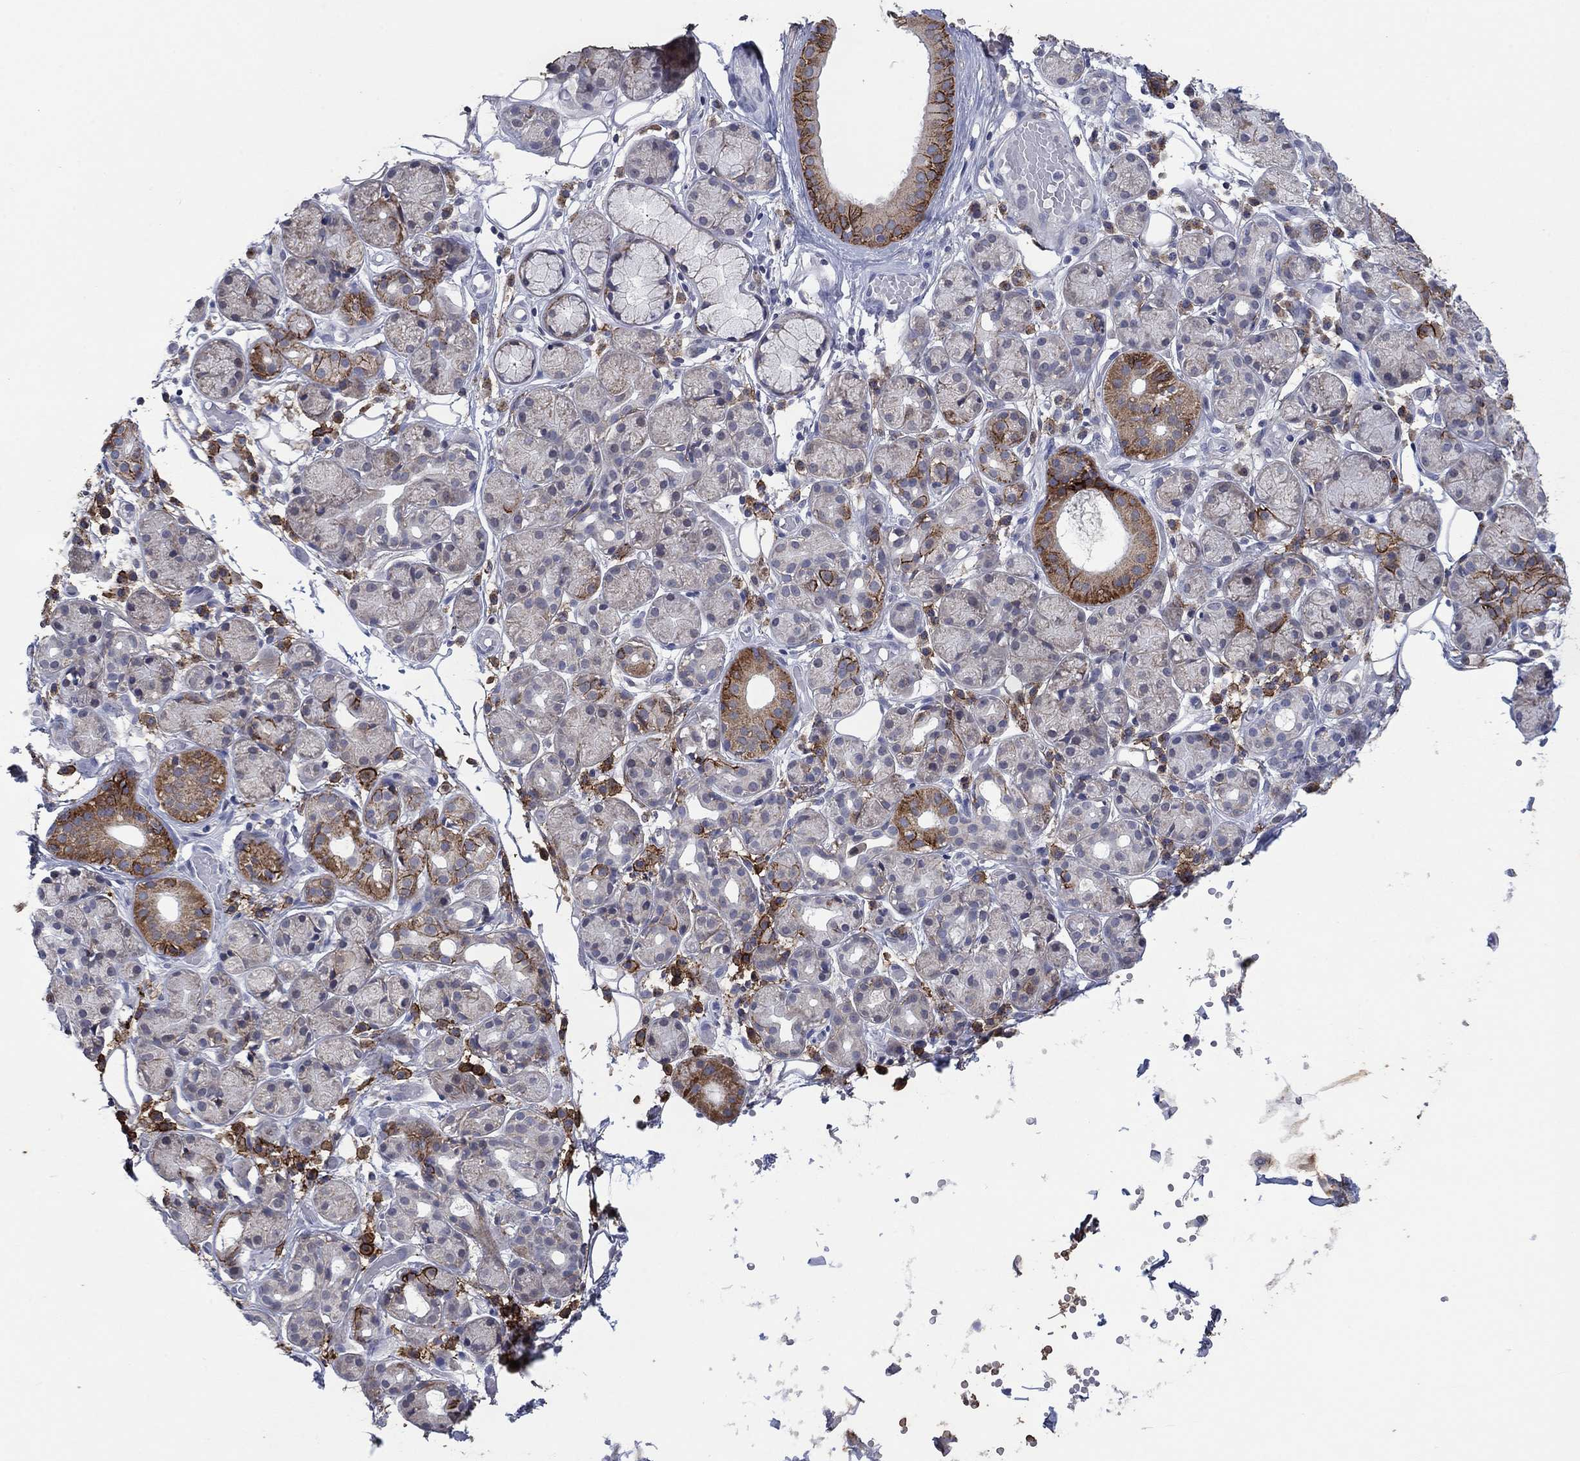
{"staining": {"intensity": "strong", "quantity": "<25%", "location": "cytoplasmic/membranous"}, "tissue": "salivary gland", "cell_type": "Glandular cells", "image_type": "normal", "snomed": [{"axis": "morphology", "description": "Normal tissue, NOS"}, {"axis": "topography", "description": "Salivary gland"}, {"axis": "topography", "description": "Peripheral nerve tissue"}], "caption": "Immunohistochemical staining of unremarkable human salivary gland exhibits medium levels of strong cytoplasmic/membranous staining in about <25% of glandular cells.", "gene": "SDC1", "patient": {"sex": "male", "age": 71}}